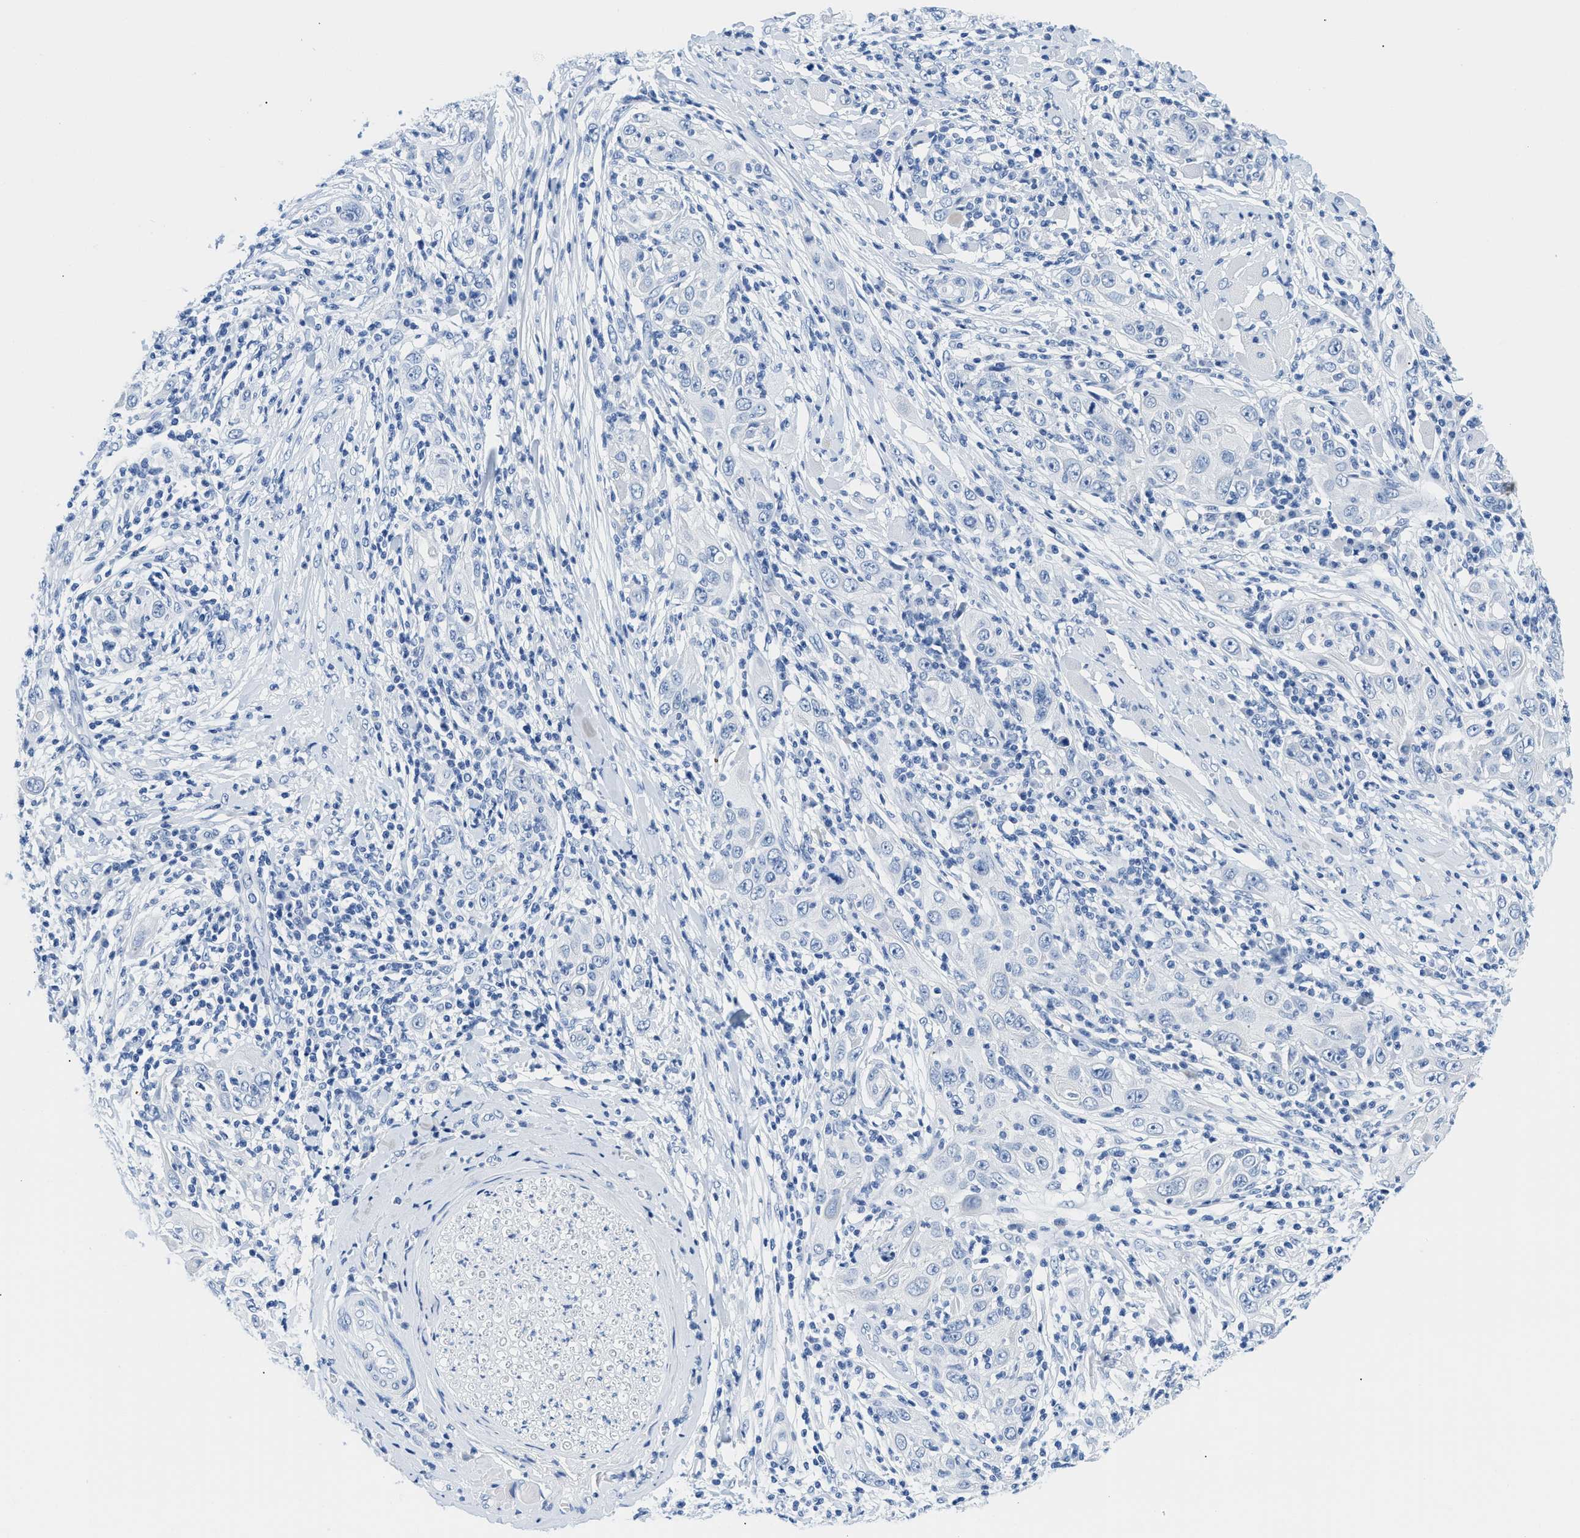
{"staining": {"intensity": "negative", "quantity": "none", "location": "none"}, "tissue": "skin cancer", "cell_type": "Tumor cells", "image_type": "cancer", "snomed": [{"axis": "morphology", "description": "Squamous cell carcinoma, NOS"}, {"axis": "topography", "description": "Skin"}], "caption": "DAB (3,3'-diaminobenzidine) immunohistochemical staining of squamous cell carcinoma (skin) exhibits no significant staining in tumor cells.", "gene": "GSN", "patient": {"sex": "female", "age": 88}}